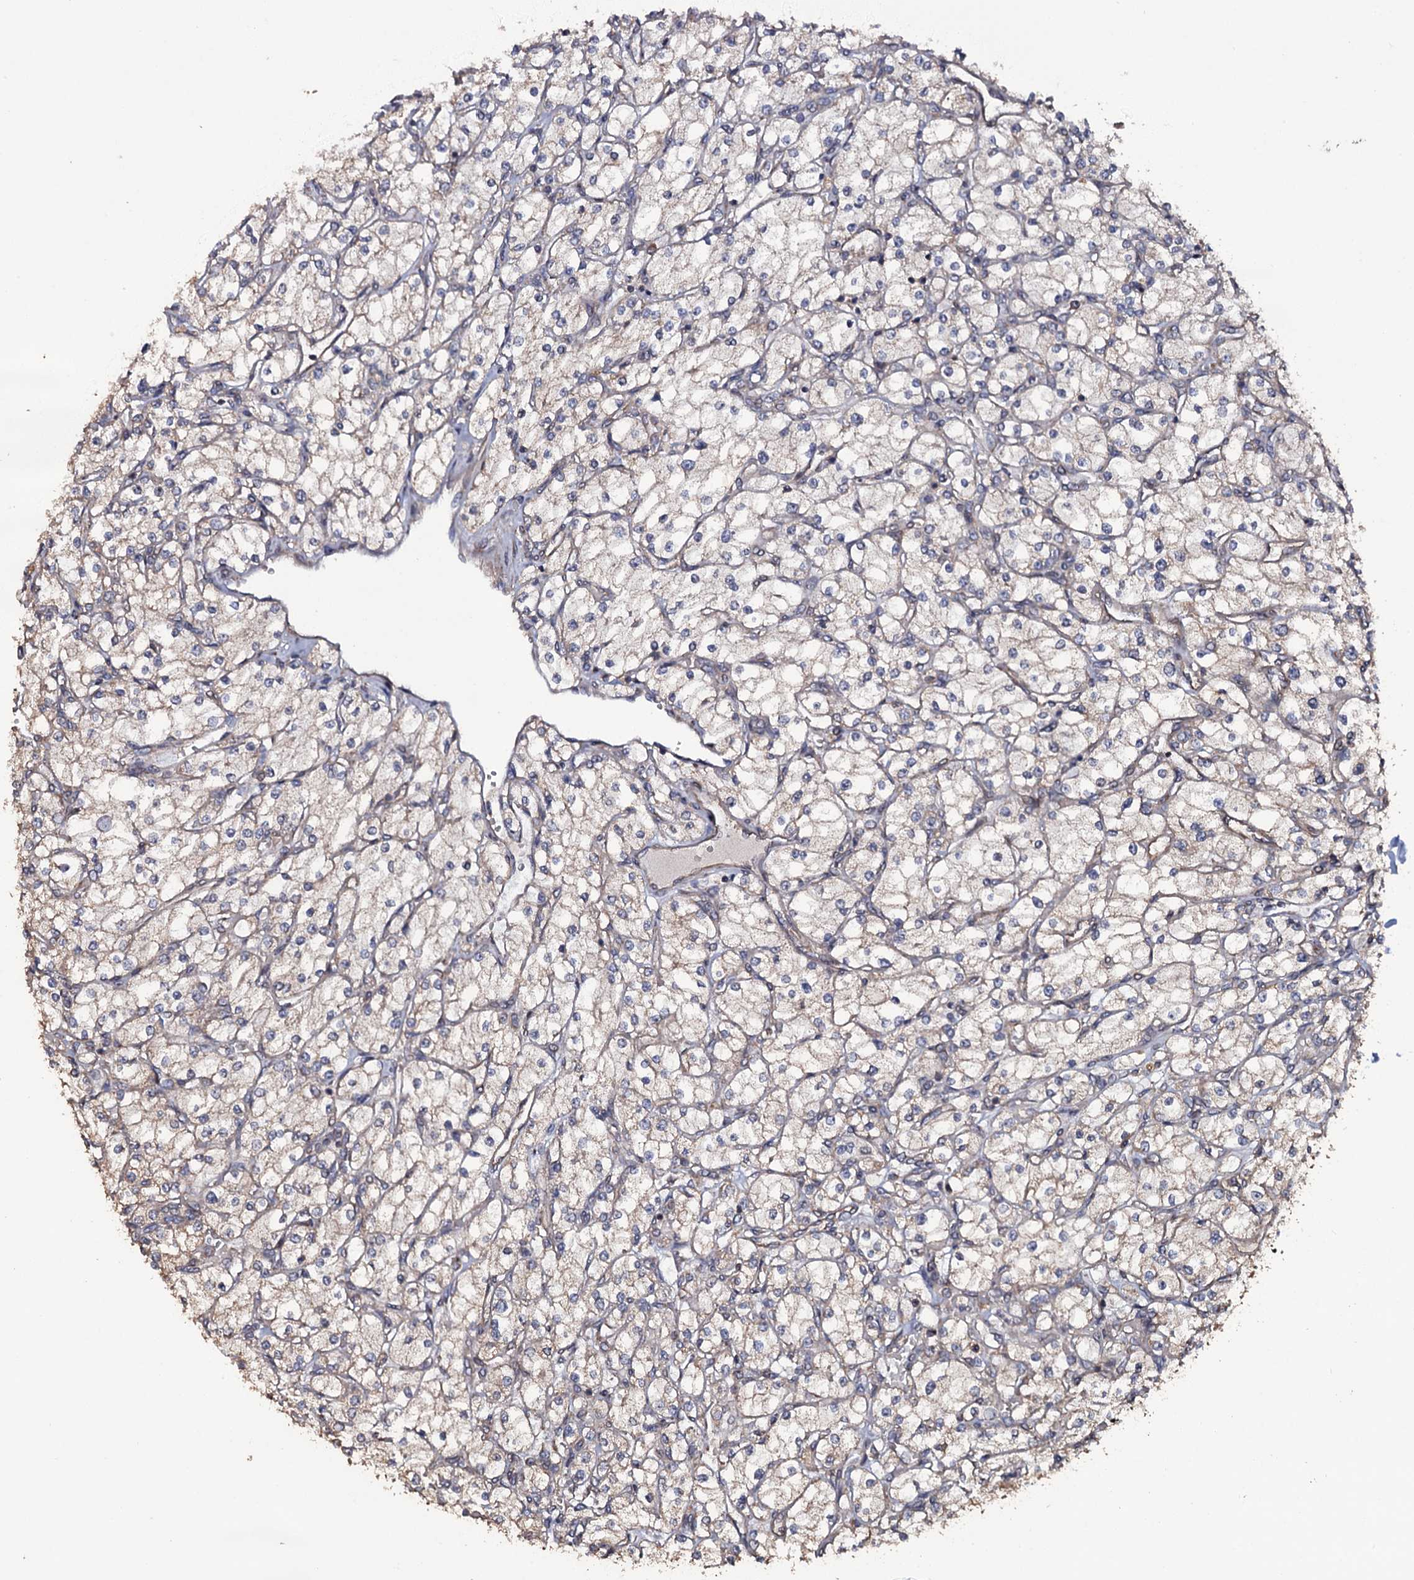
{"staining": {"intensity": "weak", "quantity": "<25%", "location": "cytoplasmic/membranous"}, "tissue": "renal cancer", "cell_type": "Tumor cells", "image_type": "cancer", "snomed": [{"axis": "morphology", "description": "Adenocarcinoma, NOS"}, {"axis": "topography", "description": "Kidney"}], "caption": "This is a image of immunohistochemistry staining of renal cancer (adenocarcinoma), which shows no positivity in tumor cells. (DAB (3,3'-diaminobenzidine) immunohistochemistry (IHC), high magnification).", "gene": "TTC23", "patient": {"sex": "male", "age": 80}}